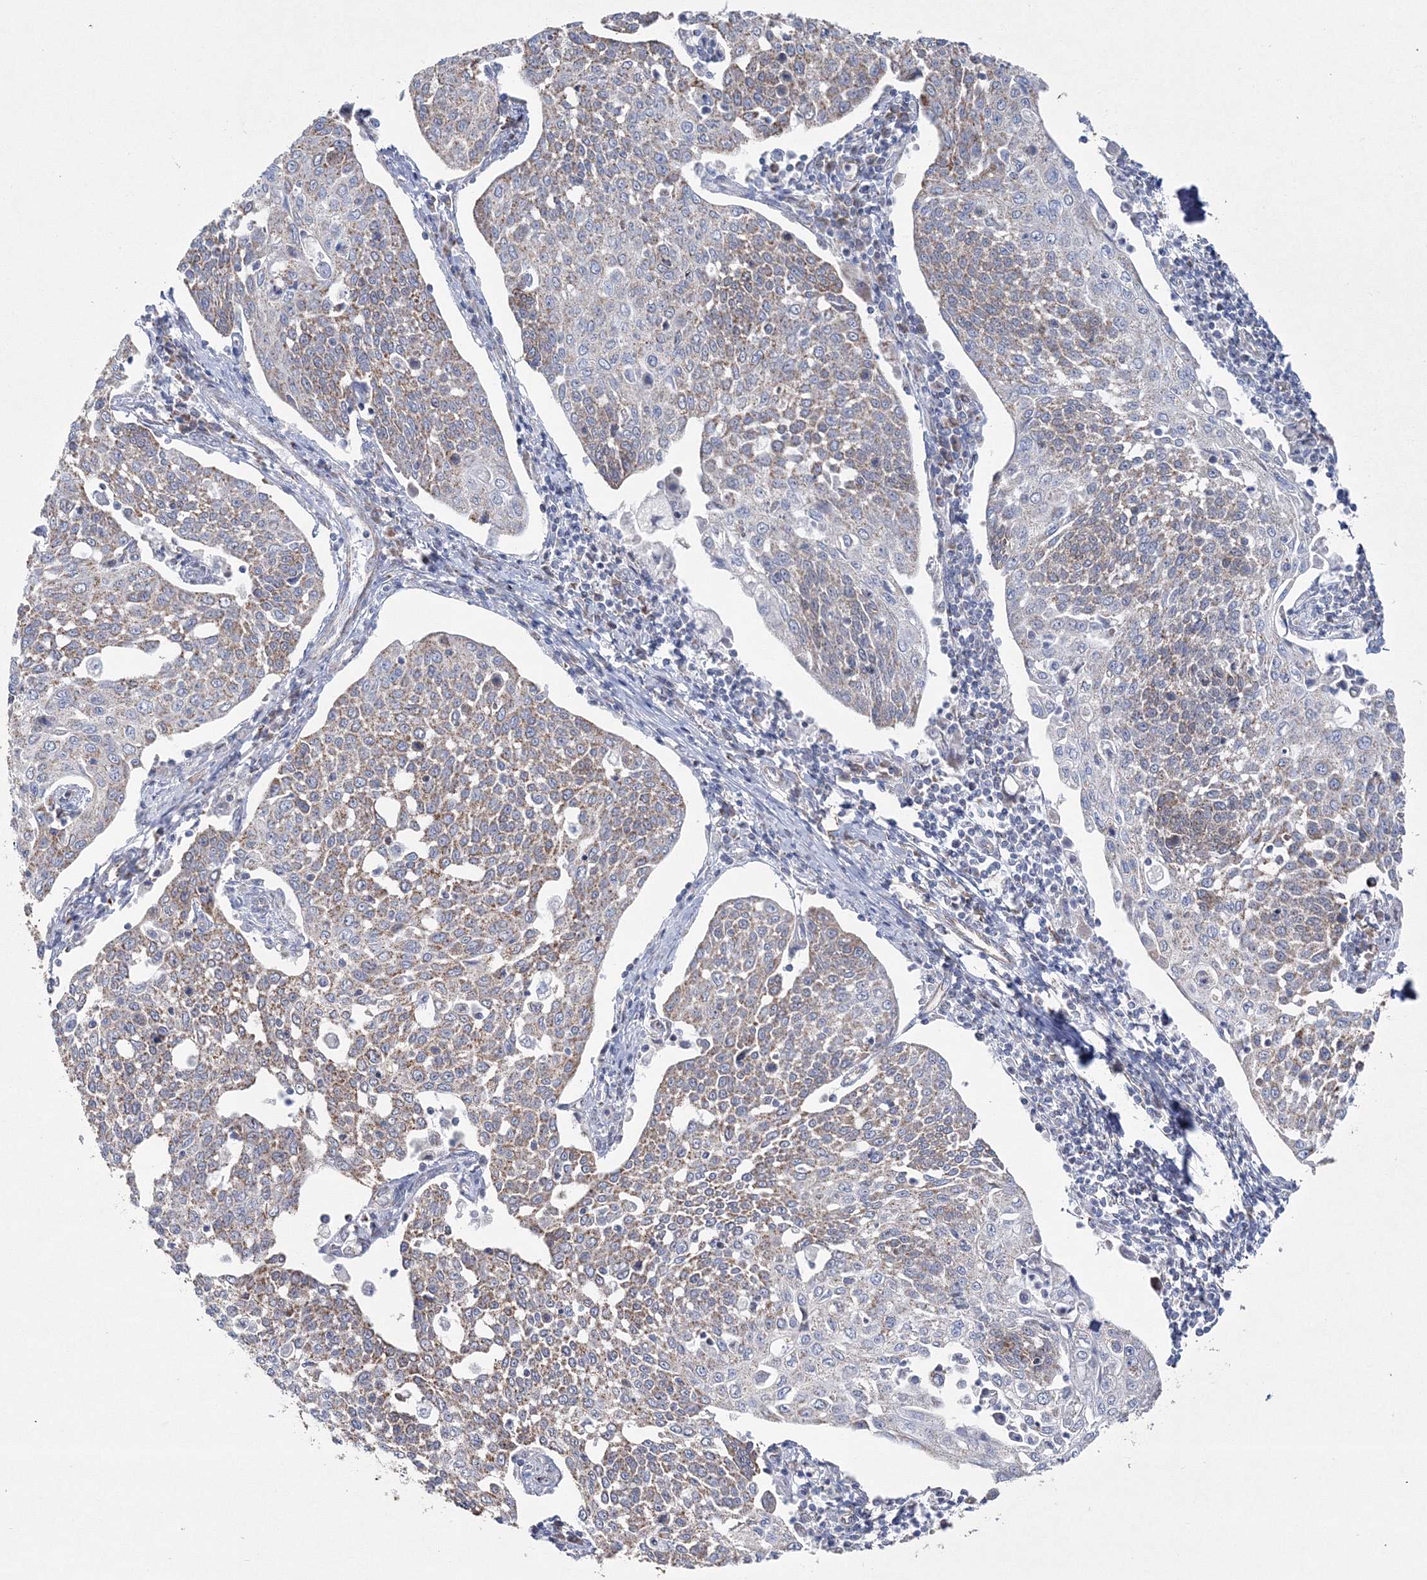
{"staining": {"intensity": "weak", "quantity": "25%-75%", "location": "cytoplasmic/membranous"}, "tissue": "cervical cancer", "cell_type": "Tumor cells", "image_type": "cancer", "snomed": [{"axis": "morphology", "description": "Squamous cell carcinoma, NOS"}, {"axis": "topography", "description": "Cervix"}], "caption": "The immunohistochemical stain labels weak cytoplasmic/membranous positivity in tumor cells of squamous cell carcinoma (cervical) tissue.", "gene": "HIBCH", "patient": {"sex": "female", "age": 34}}